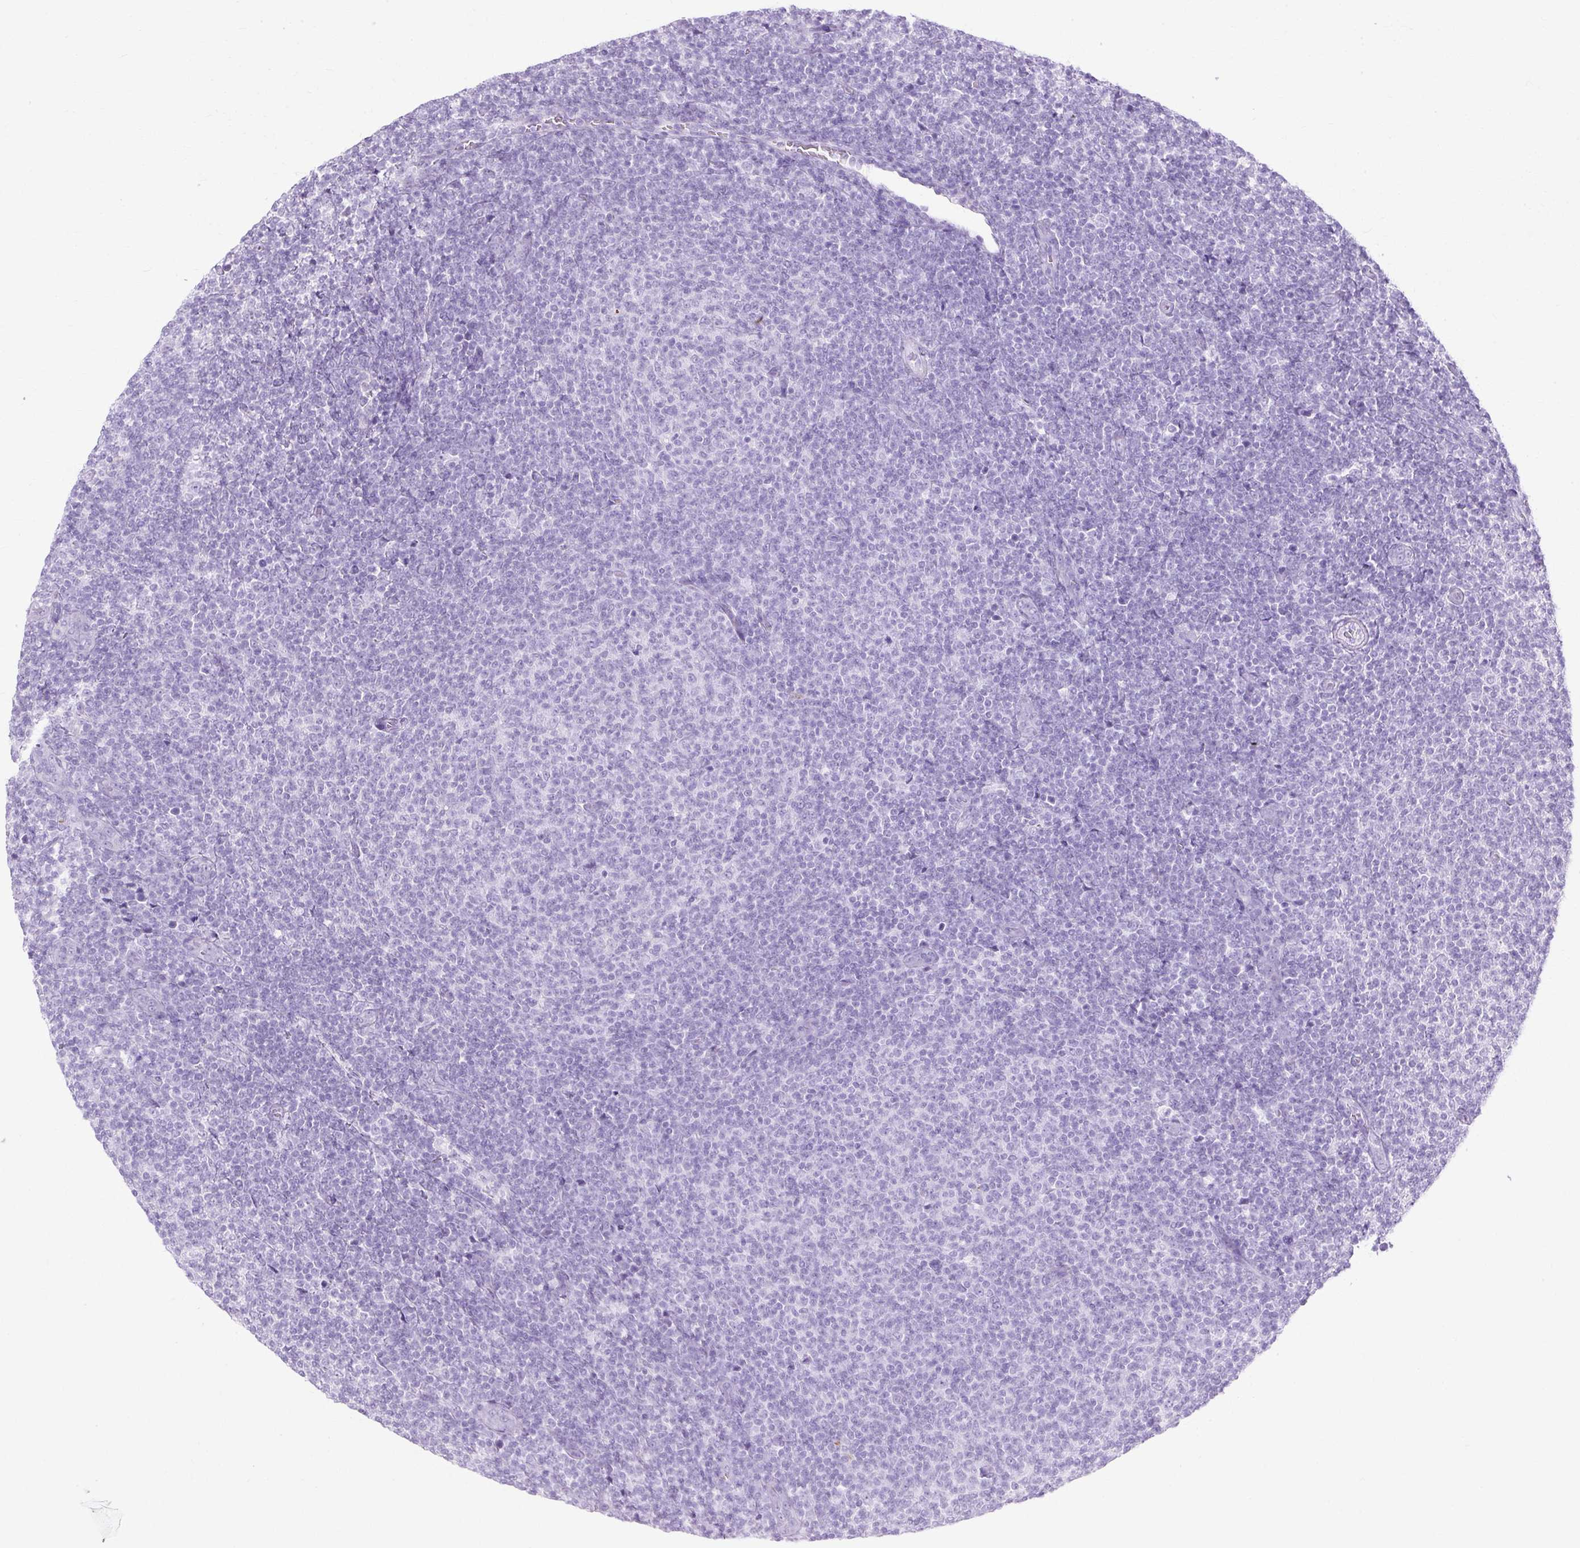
{"staining": {"intensity": "negative", "quantity": "none", "location": "none"}, "tissue": "lymphoma", "cell_type": "Tumor cells", "image_type": "cancer", "snomed": [{"axis": "morphology", "description": "Malignant lymphoma, non-Hodgkin's type, Low grade"}, {"axis": "topography", "description": "Lymph node"}], "caption": "Immunohistochemical staining of human malignant lymphoma, non-Hodgkin's type (low-grade) reveals no significant staining in tumor cells. The staining is performed using DAB brown chromogen with nuclei counter-stained in using hematoxylin.", "gene": "HSD11B1", "patient": {"sex": "male", "age": 66}}